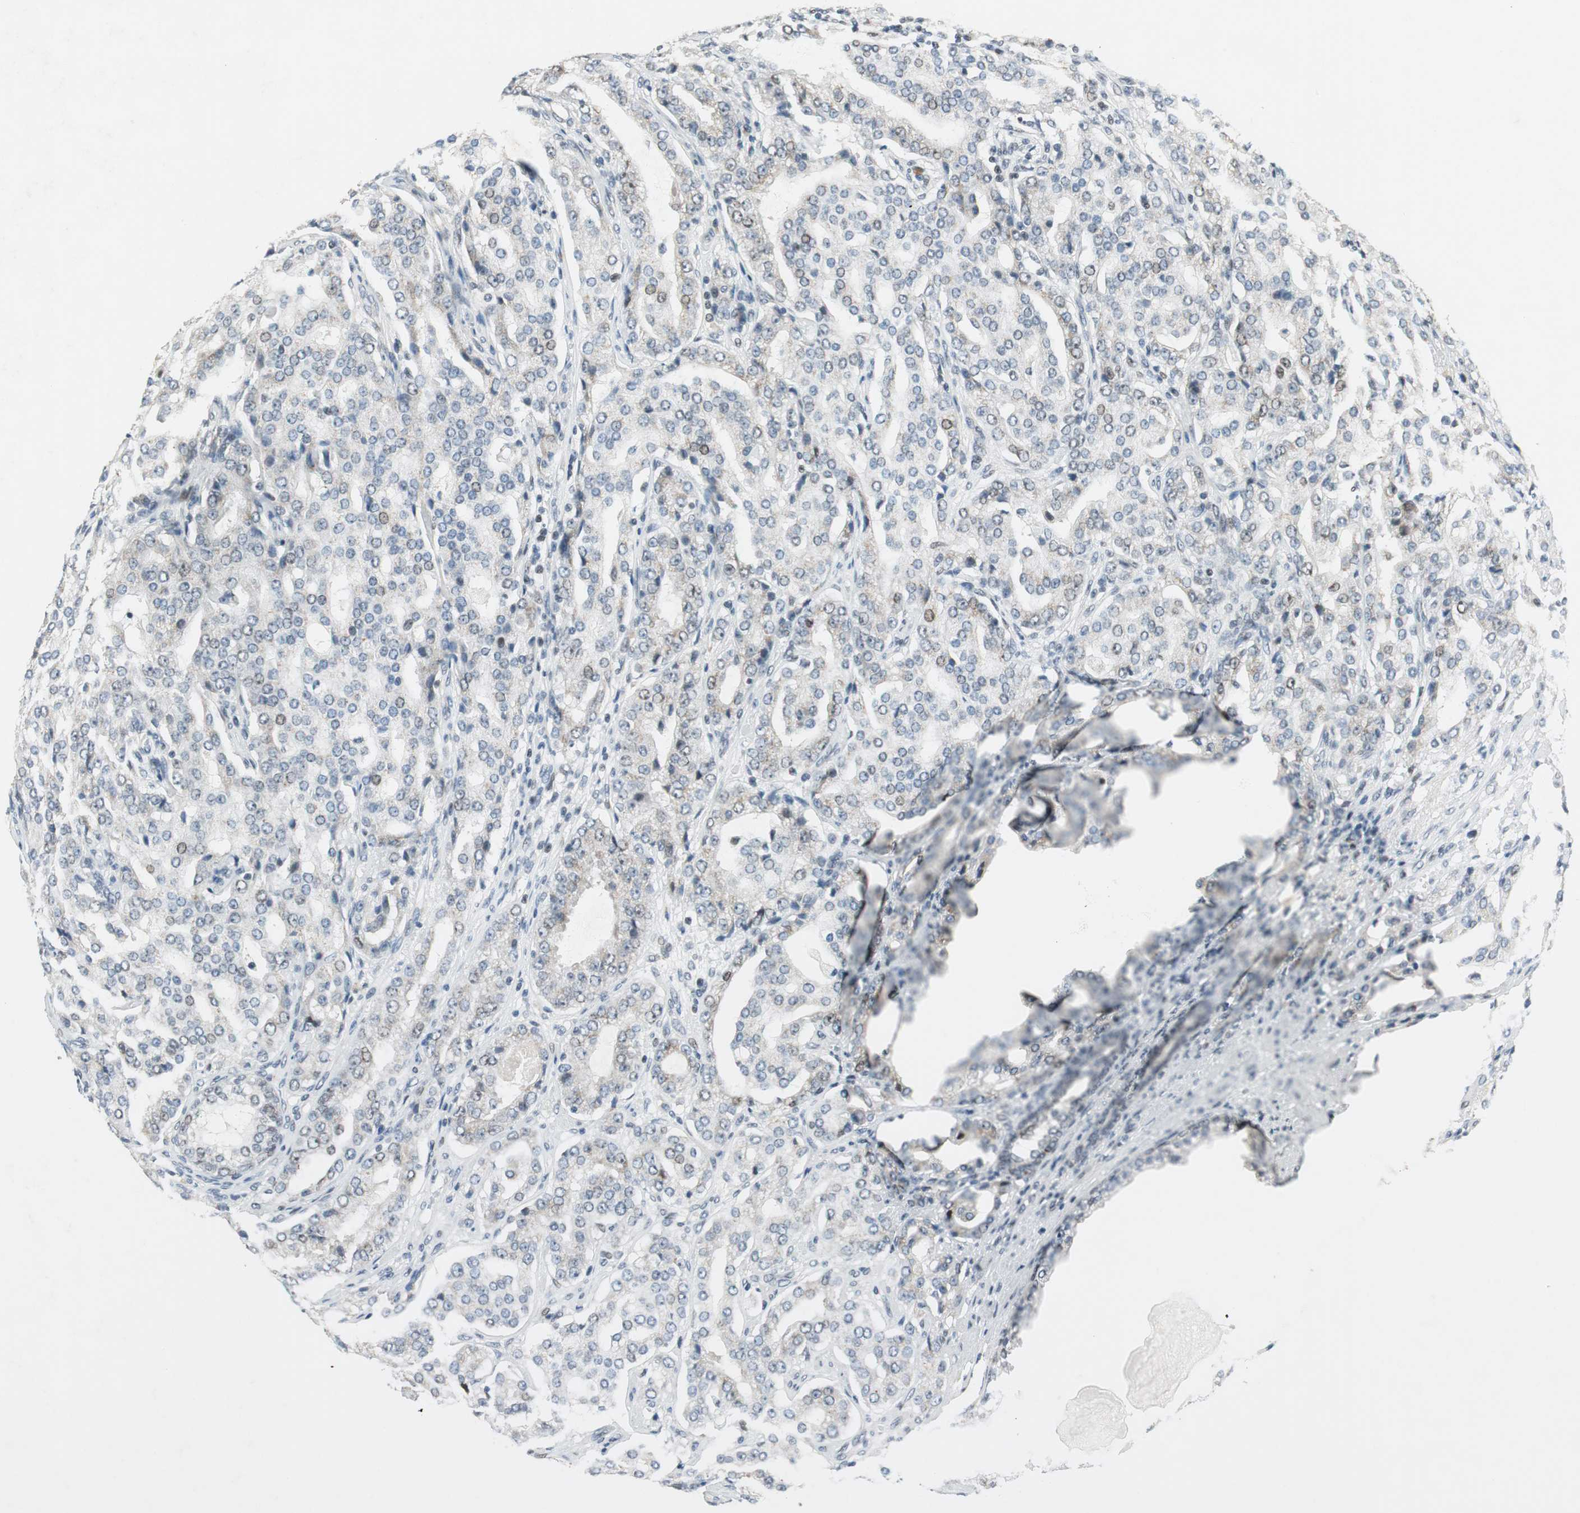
{"staining": {"intensity": "moderate", "quantity": "<25%", "location": "nuclear"}, "tissue": "prostate cancer", "cell_type": "Tumor cells", "image_type": "cancer", "snomed": [{"axis": "morphology", "description": "Adenocarcinoma, High grade"}, {"axis": "topography", "description": "Prostate"}], "caption": "Prostate high-grade adenocarcinoma tissue exhibits moderate nuclear positivity in about <25% of tumor cells, visualized by immunohistochemistry.", "gene": "AJUBA", "patient": {"sex": "male", "age": 72}}